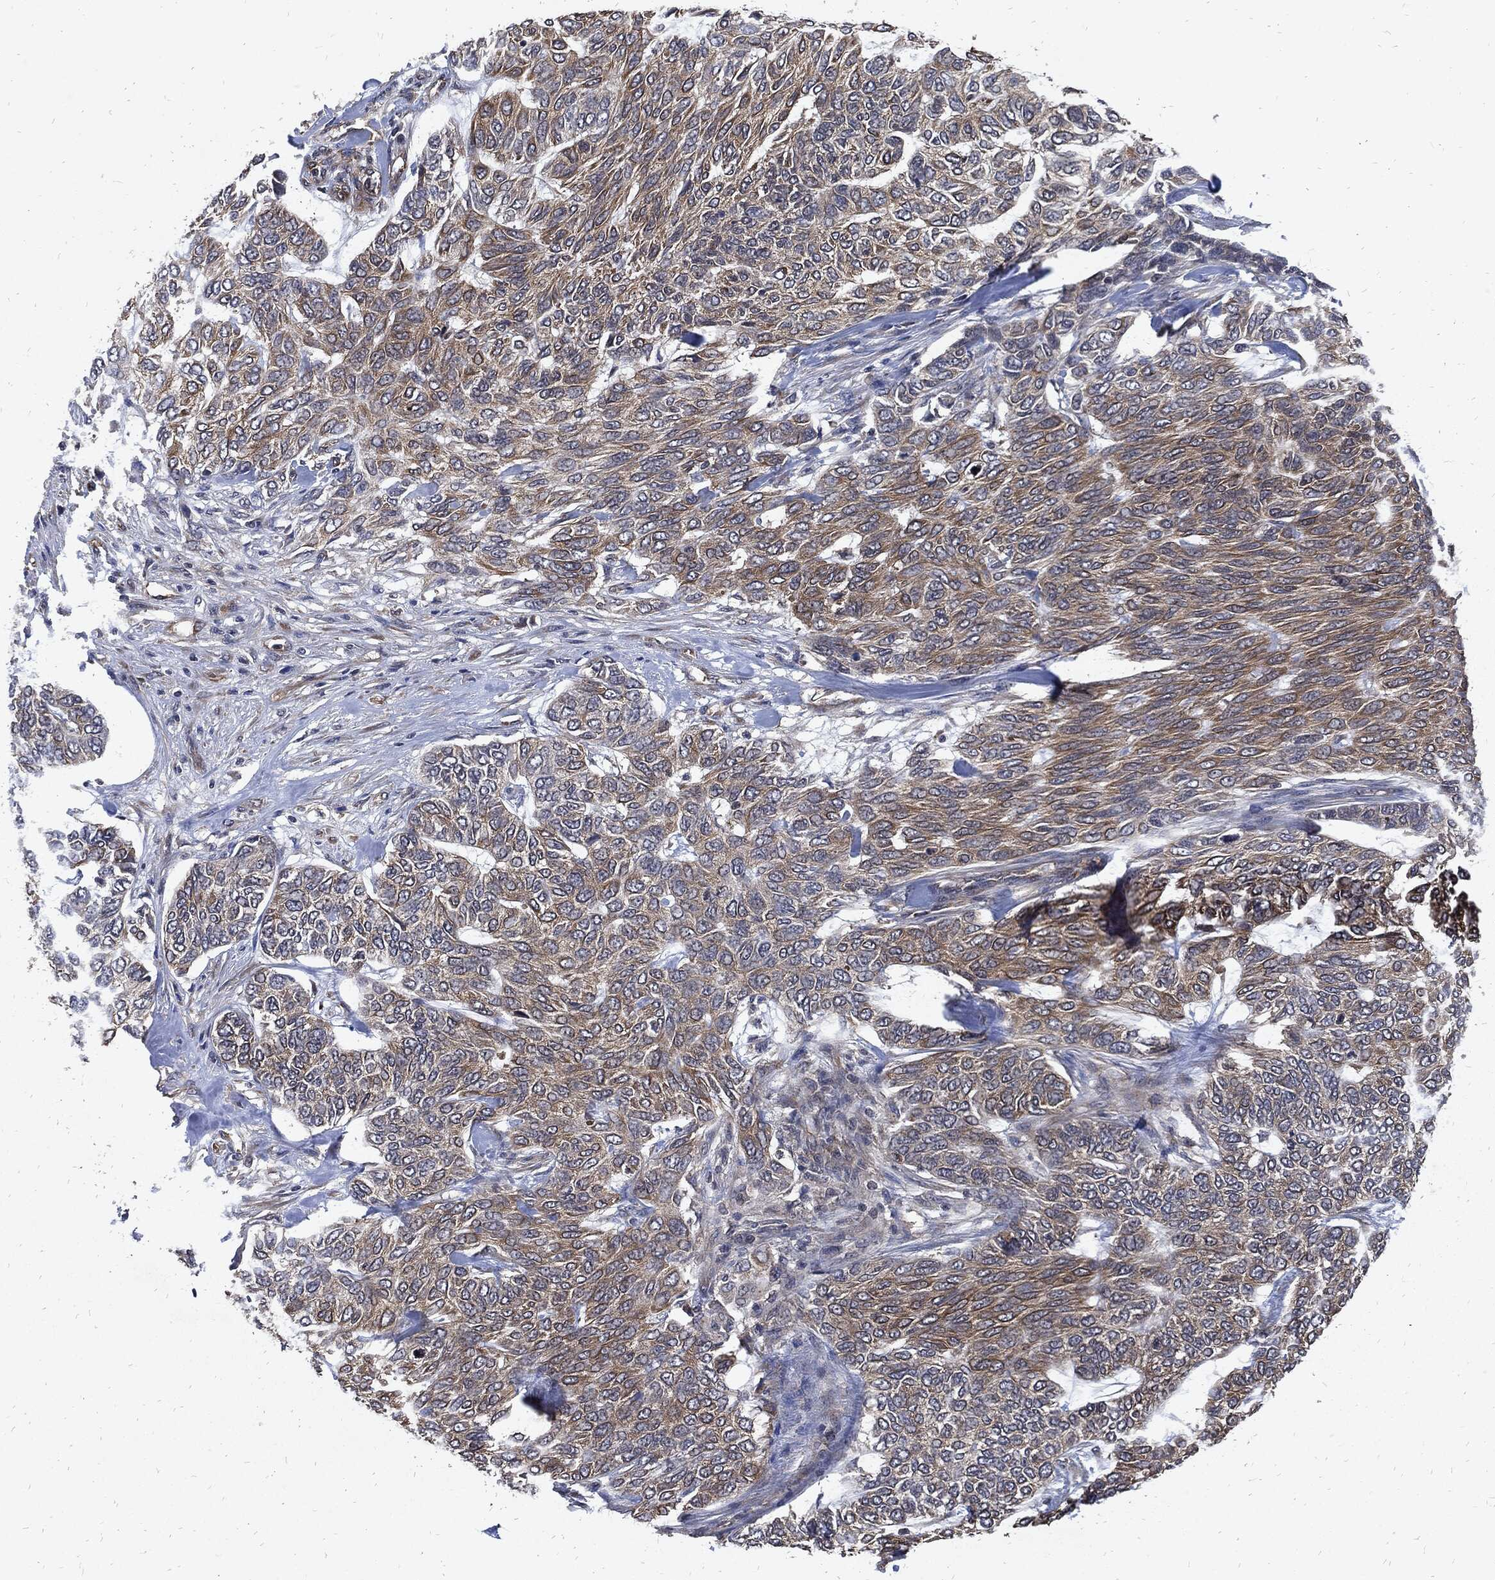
{"staining": {"intensity": "weak", "quantity": "25%-75%", "location": "cytoplasmic/membranous"}, "tissue": "skin cancer", "cell_type": "Tumor cells", "image_type": "cancer", "snomed": [{"axis": "morphology", "description": "Basal cell carcinoma"}, {"axis": "topography", "description": "Skin"}], "caption": "Skin basal cell carcinoma stained for a protein (brown) shows weak cytoplasmic/membranous positive staining in about 25%-75% of tumor cells.", "gene": "DCTN1", "patient": {"sex": "female", "age": 65}}